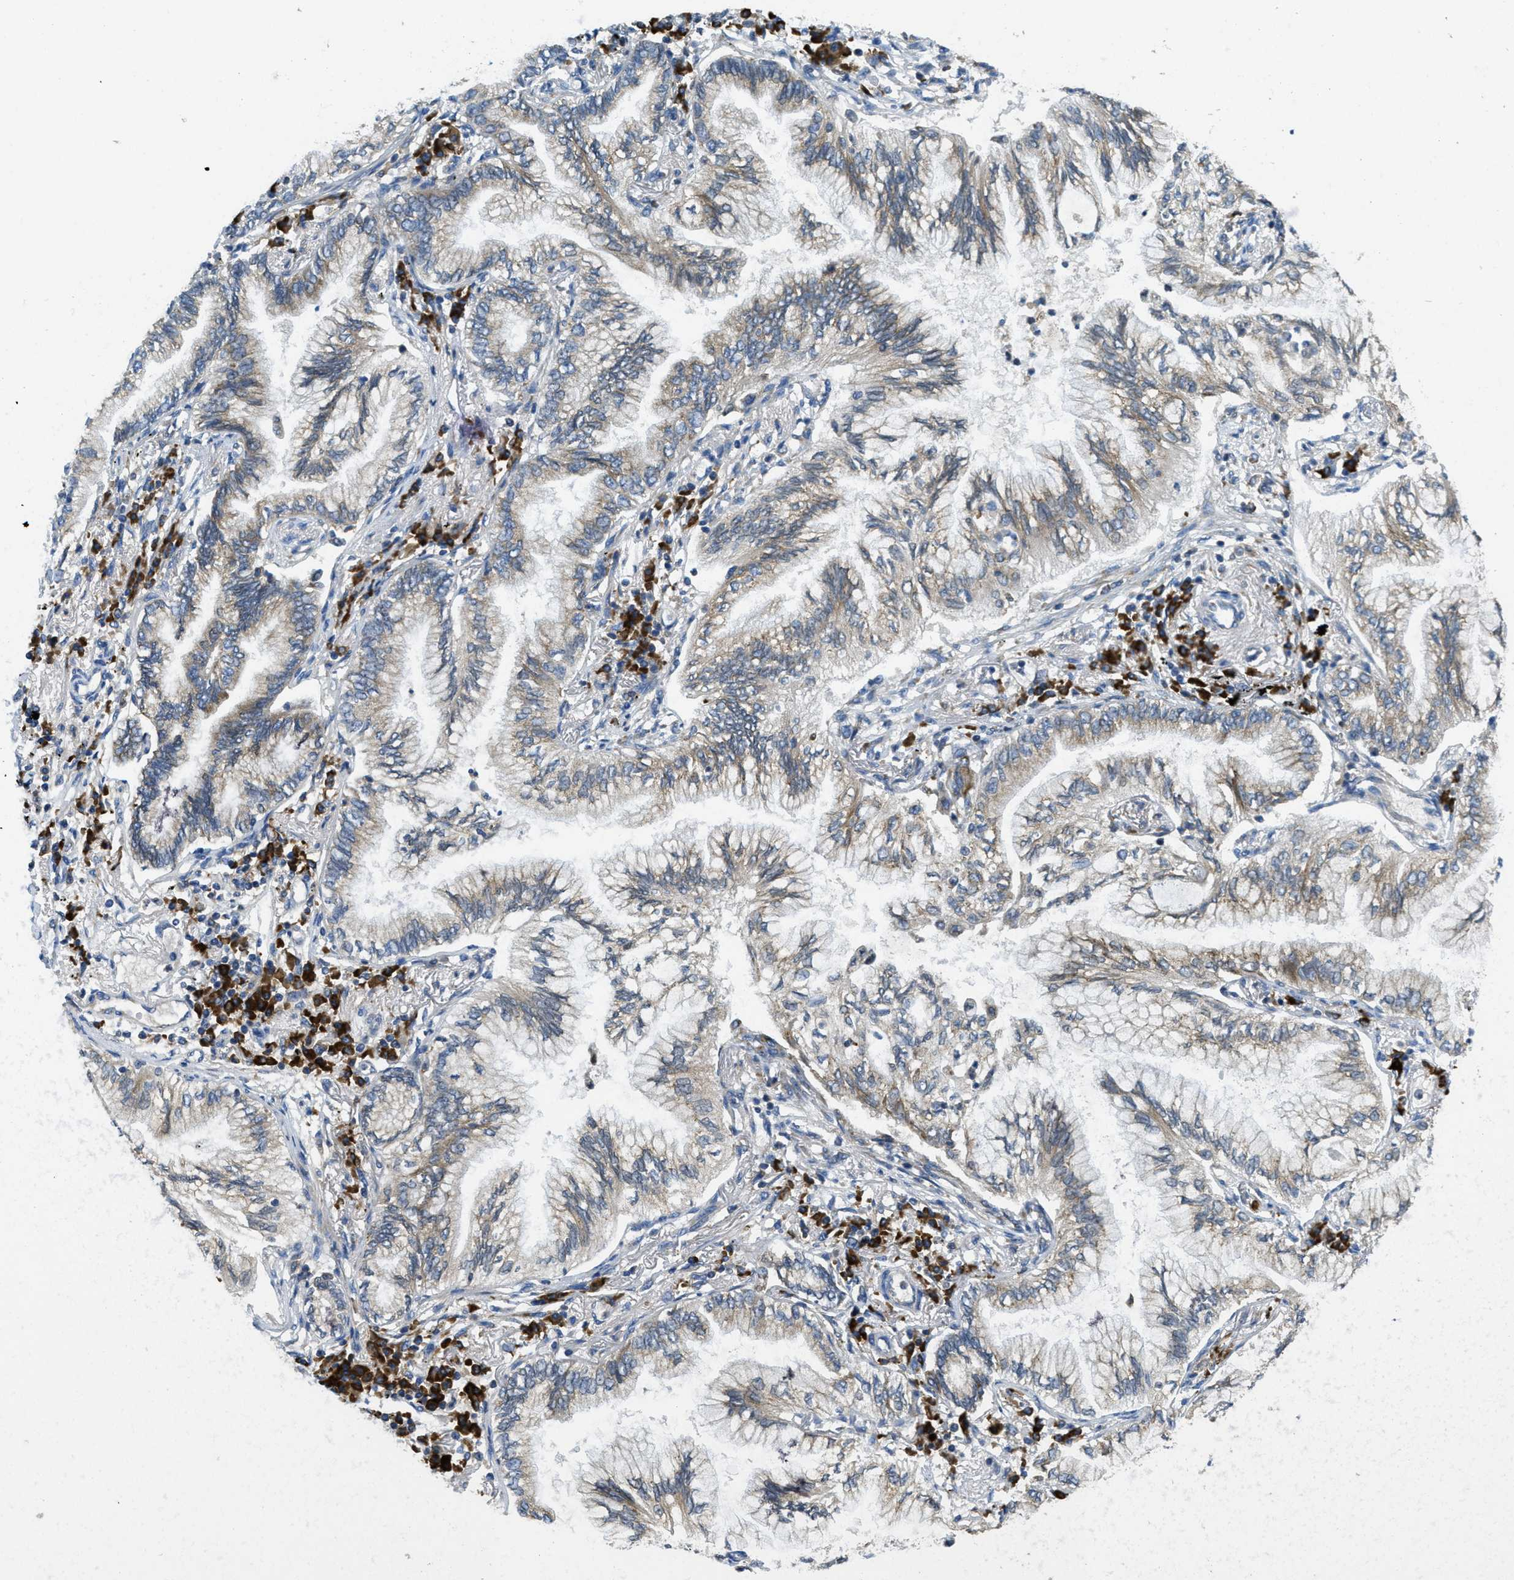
{"staining": {"intensity": "negative", "quantity": "none", "location": "none"}, "tissue": "lung cancer", "cell_type": "Tumor cells", "image_type": "cancer", "snomed": [{"axis": "morphology", "description": "Normal tissue, NOS"}, {"axis": "morphology", "description": "Adenocarcinoma, NOS"}, {"axis": "topography", "description": "Bronchus"}, {"axis": "topography", "description": "Lung"}], "caption": "Immunohistochemical staining of human lung adenocarcinoma demonstrates no significant positivity in tumor cells. (DAB (3,3'-diaminobenzidine) IHC with hematoxylin counter stain).", "gene": "SSR1", "patient": {"sex": "female", "age": 70}}